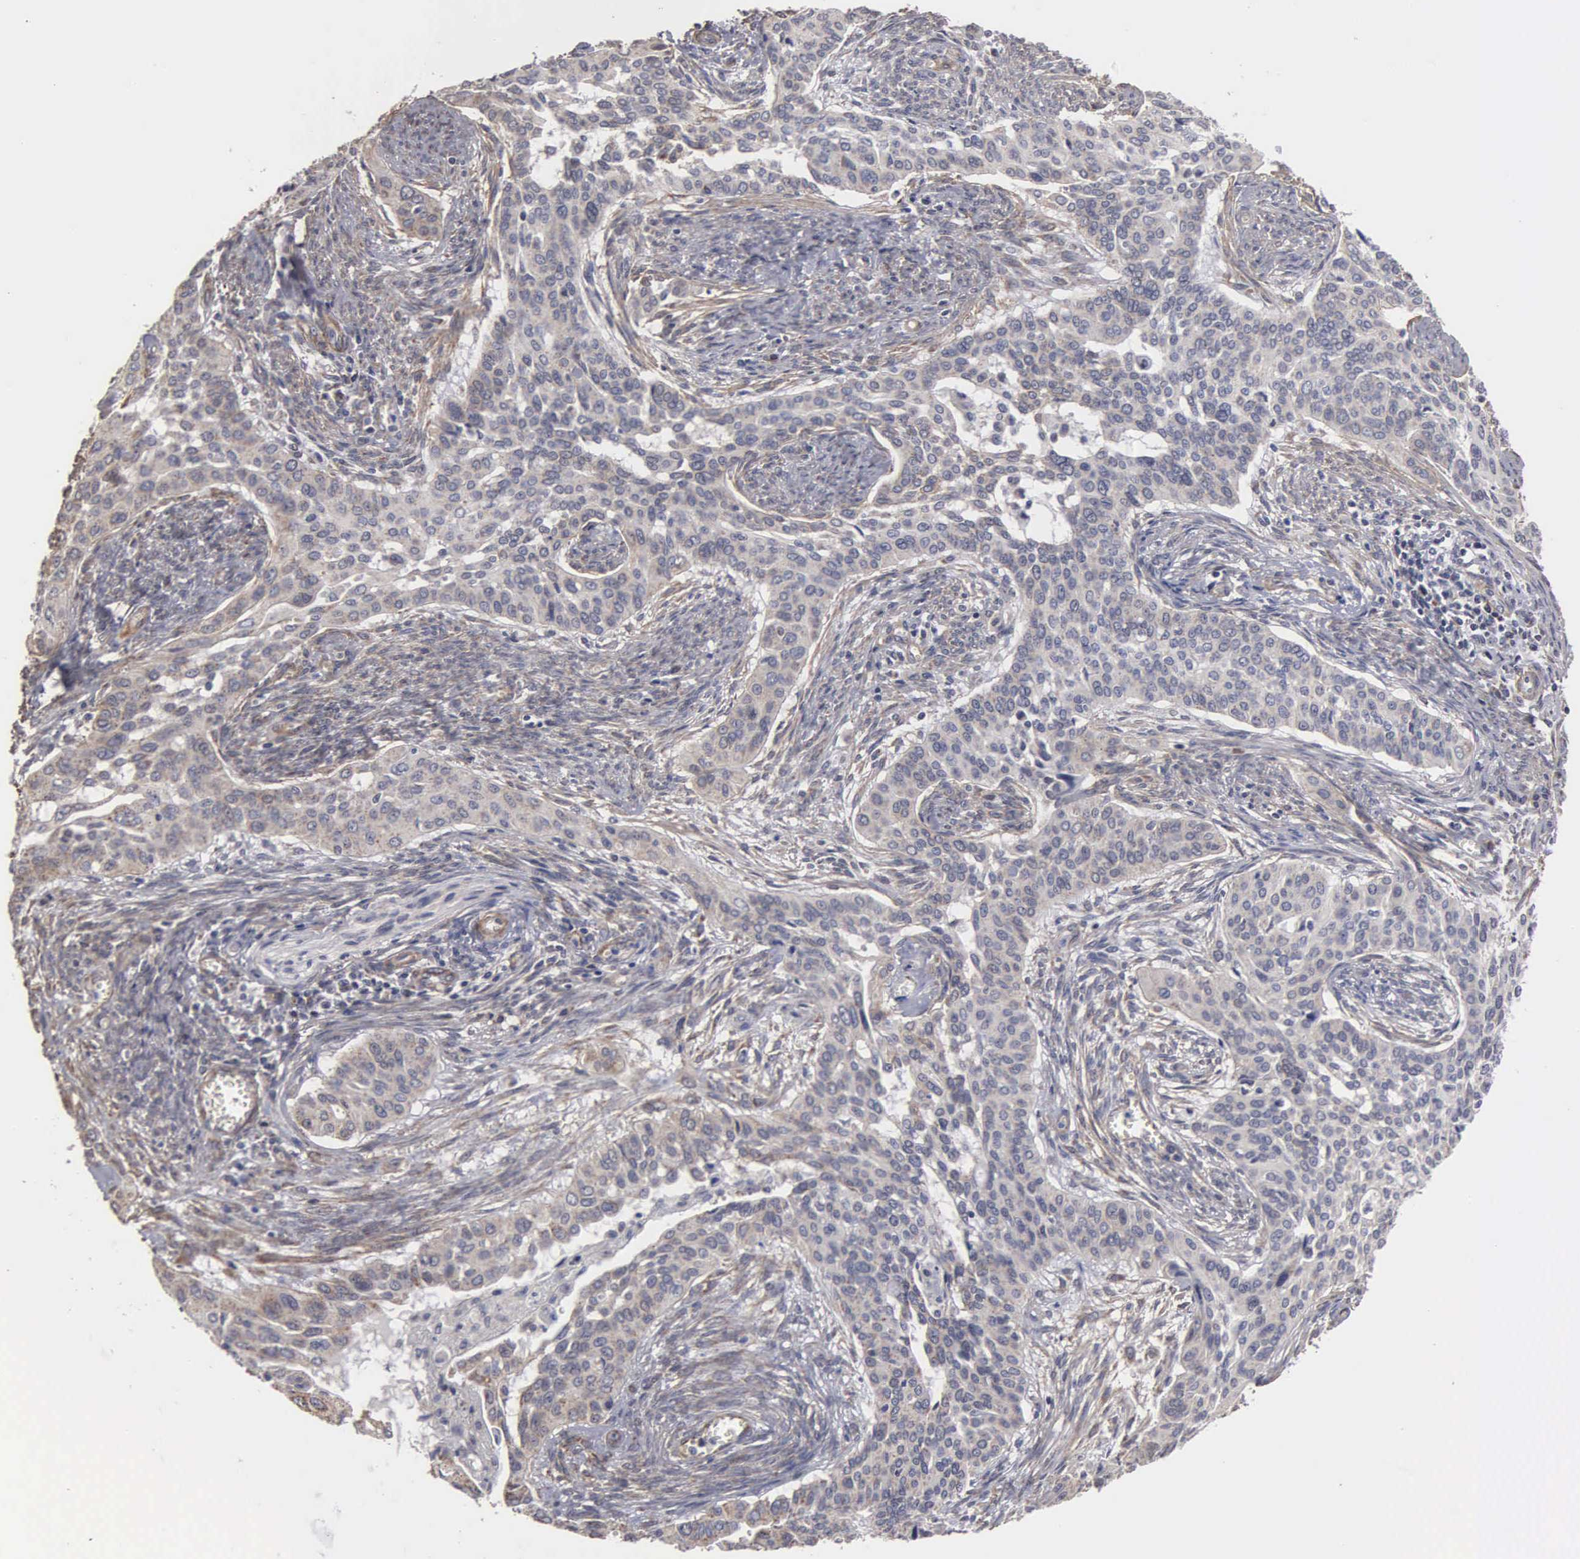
{"staining": {"intensity": "weak", "quantity": "25%-75%", "location": "cytoplasmic/membranous"}, "tissue": "cervical cancer", "cell_type": "Tumor cells", "image_type": "cancer", "snomed": [{"axis": "morphology", "description": "Squamous cell carcinoma, NOS"}, {"axis": "topography", "description": "Cervix"}], "caption": "A brown stain labels weak cytoplasmic/membranous positivity of a protein in human squamous cell carcinoma (cervical) tumor cells. The protein of interest is stained brown, and the nuclei are stained in blue (DAB IHC with brightfield microscopy, high magnification).", "gene": "NGDN", "patient": {"sex": "female", "age": 34}}